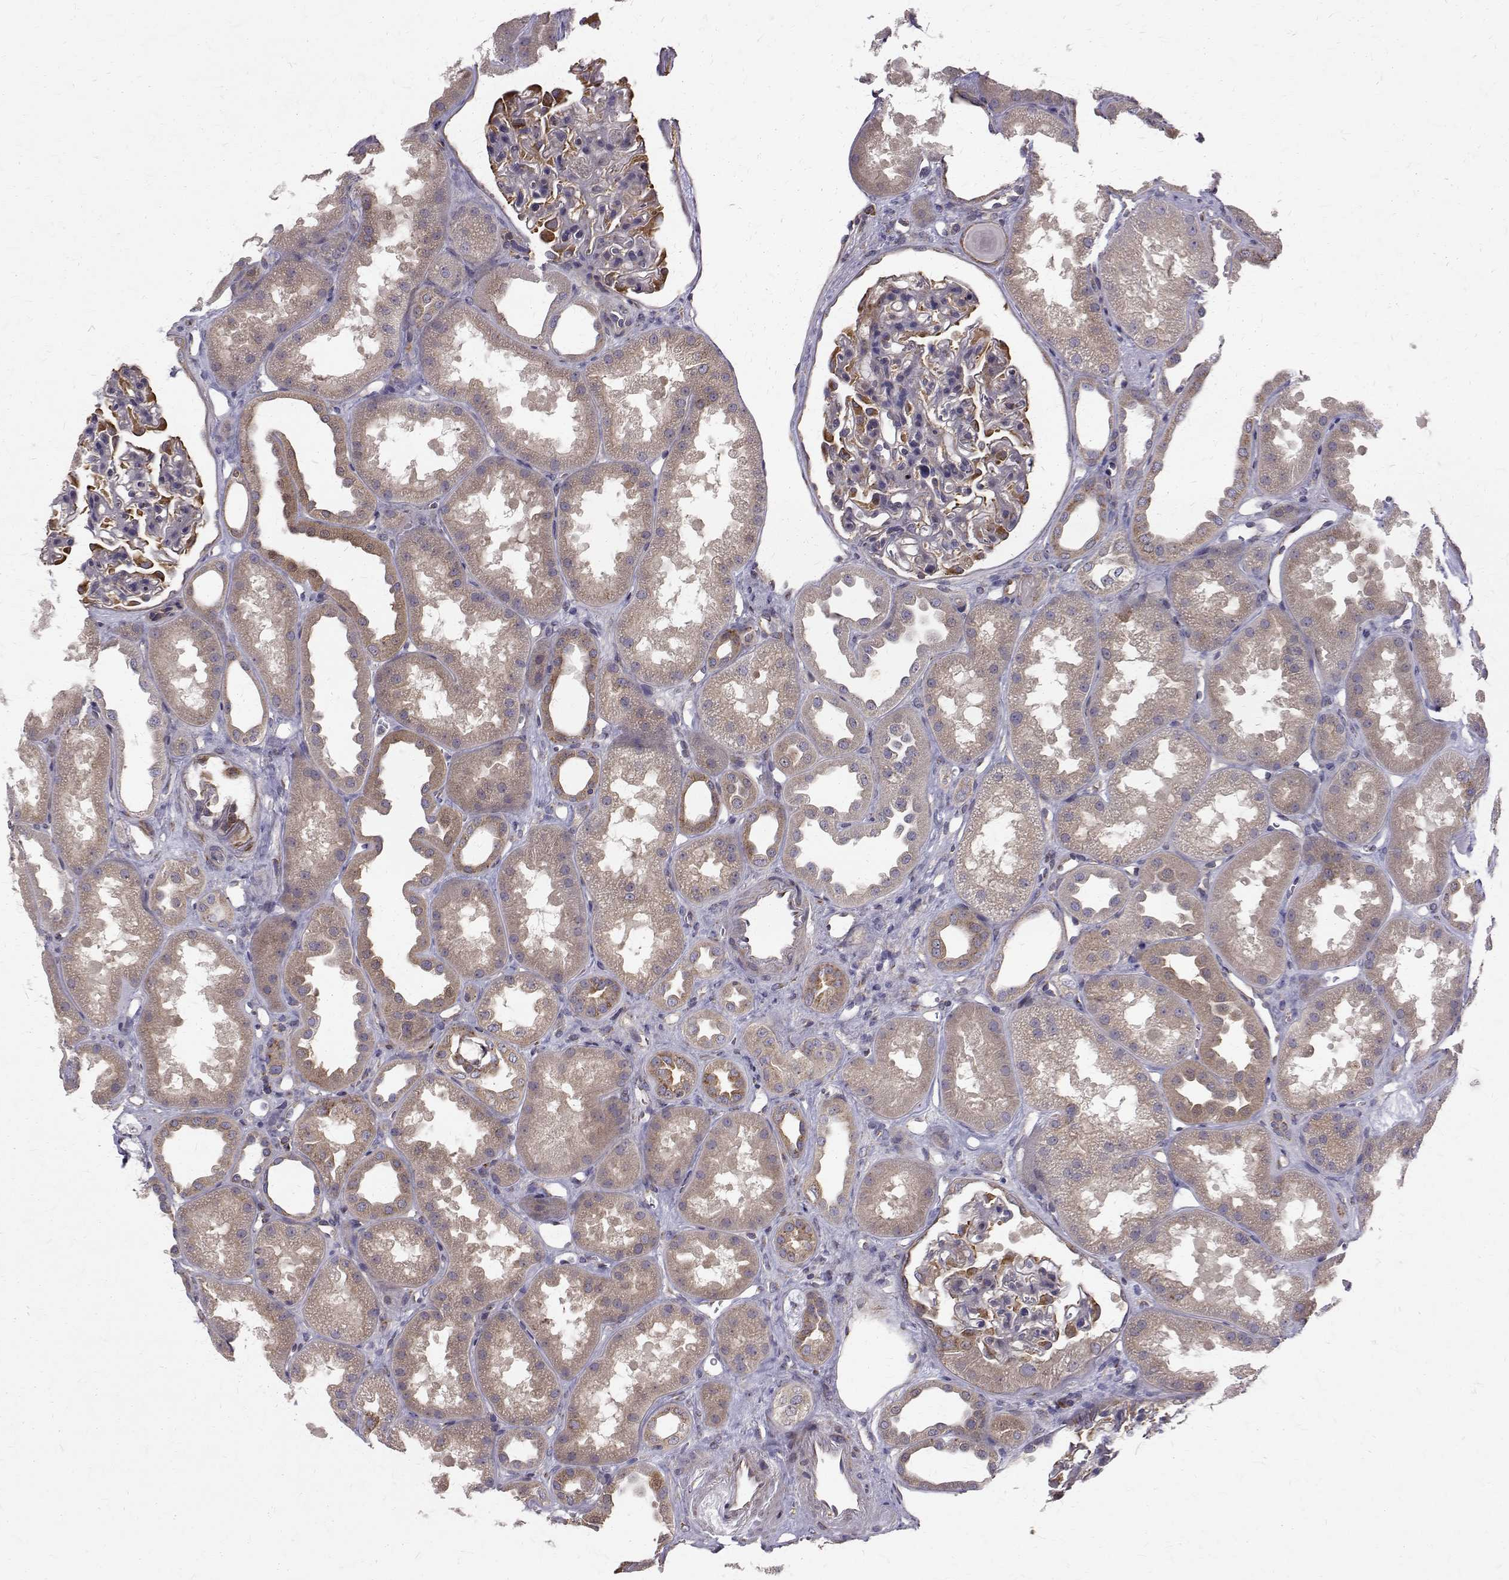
{"staining": {"intensity": "moderate", "quantity": "<25%", "location": "cytoplasmic/membranous"}, "tissue": "kidney", "cell_type": "Cells in glomeruli", "image_type": "normal", "snomed": [{"axis": "morphology", "description": "Normal tissue, NOS"}, {"axis": "topography", "description": "Kidney"}], "caption": "An image of kidney stained for a protein displays moderate cytoplasmic/membranous brown staining in cells in glomeruli. The staining is performed using DAB (3,3'-diaminobenzidine) brown chromogen to label protein expression. The nuclei are counter-stained blue using hematoxylin.", "gene": "ARFGAP1", "patient": {"sex": "male", "age": 61}}